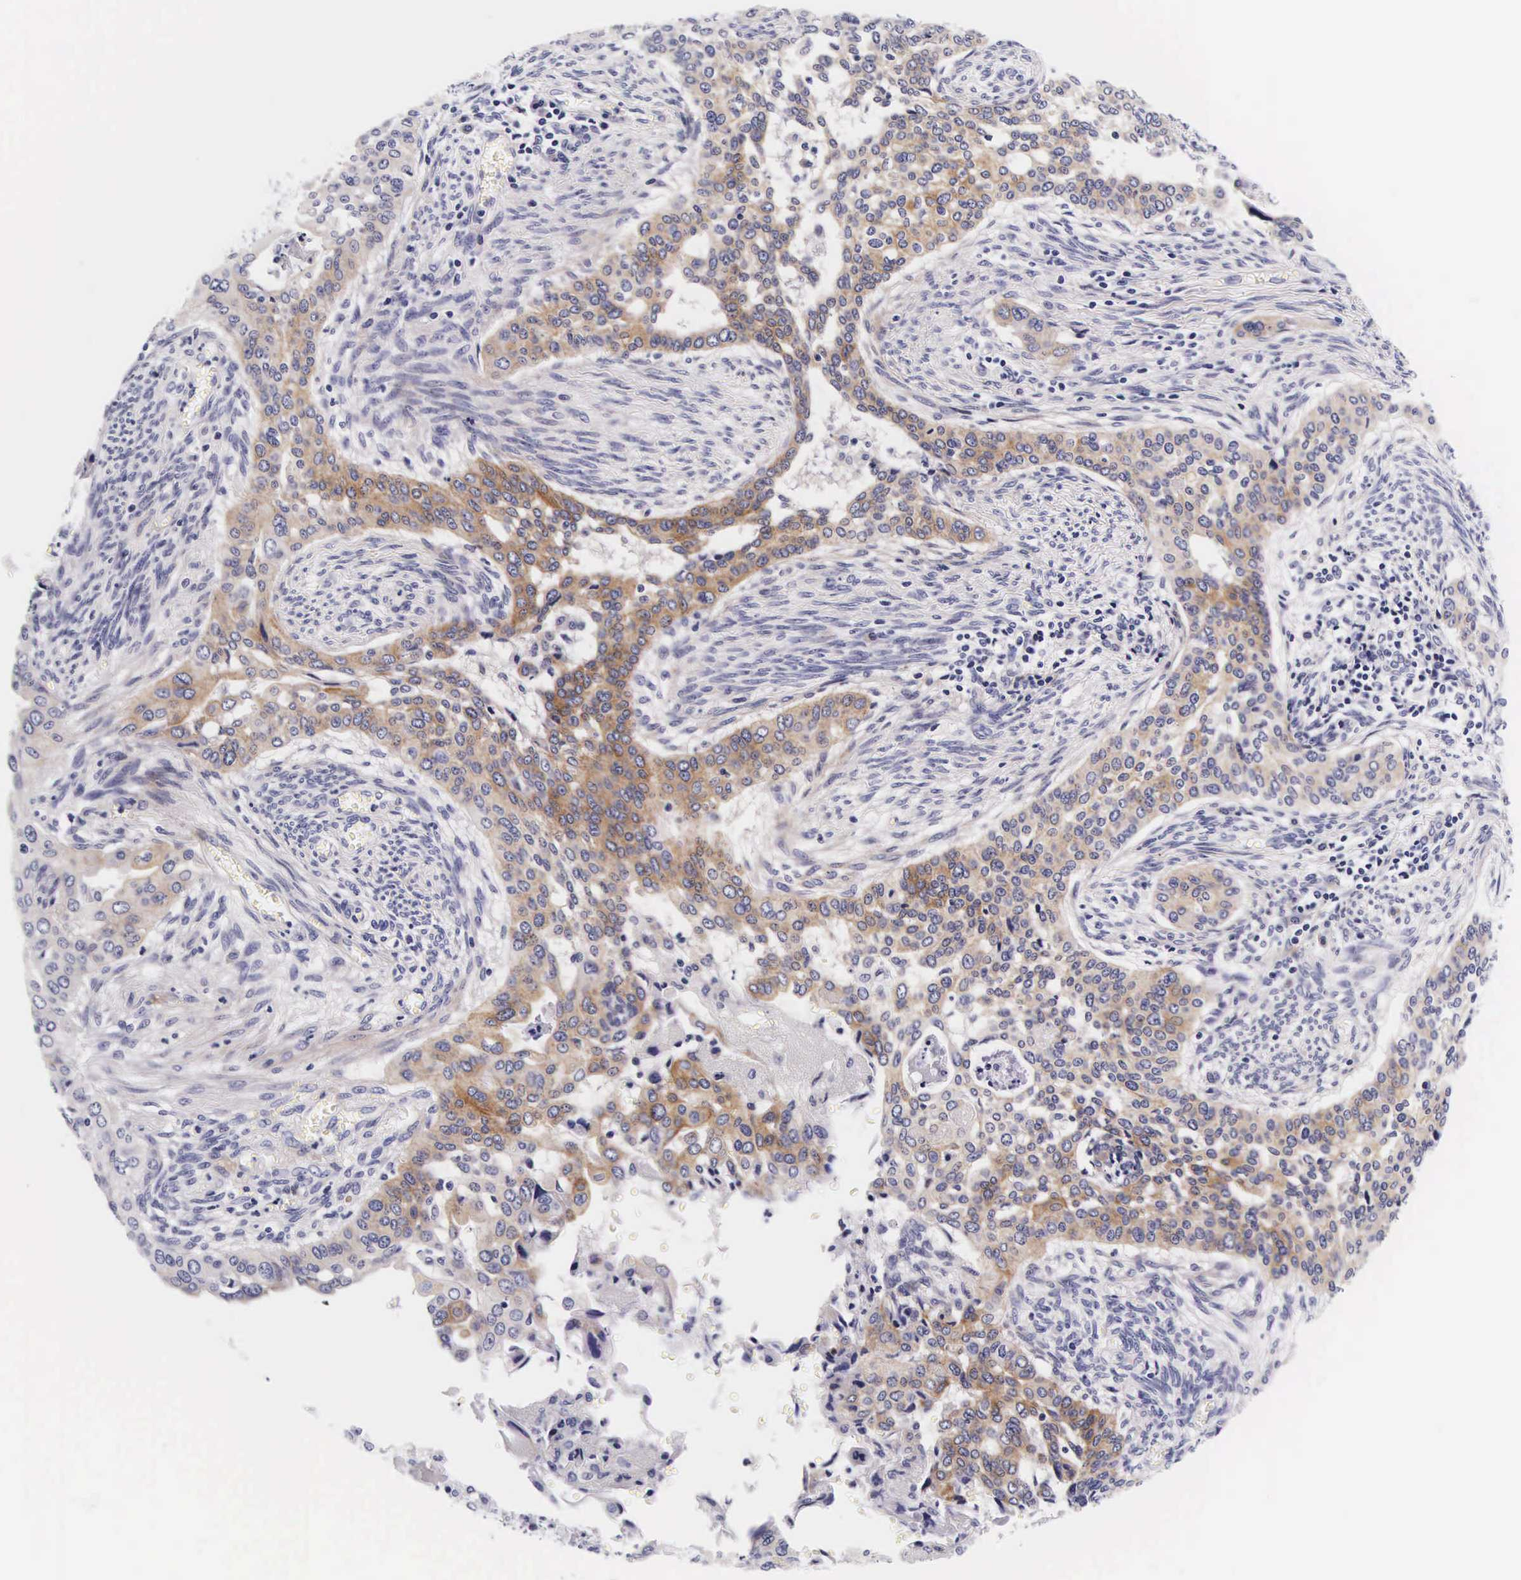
{"staining": {"intensity": "moderate", "quantity": ">75%", "location": "cytoplasmic/membranous"}, "tissue": "cervical cancer", "cell_type": "Tumor cells", "image_type": "cancer", "snomed": [{"axis": "morphology", "description": "Squamous cell carcinoma, NOS"}, {"axis": "topography", "description": "Cervix"}], "caption": "This is a photomicrograph of immunohistochemistry staining of cervical cancer, which shows moderate staining in the cytoplasmic/membranous of tumor cells.", "gene": "UPRT", "patient": {"sex": "female", "age": 34}}